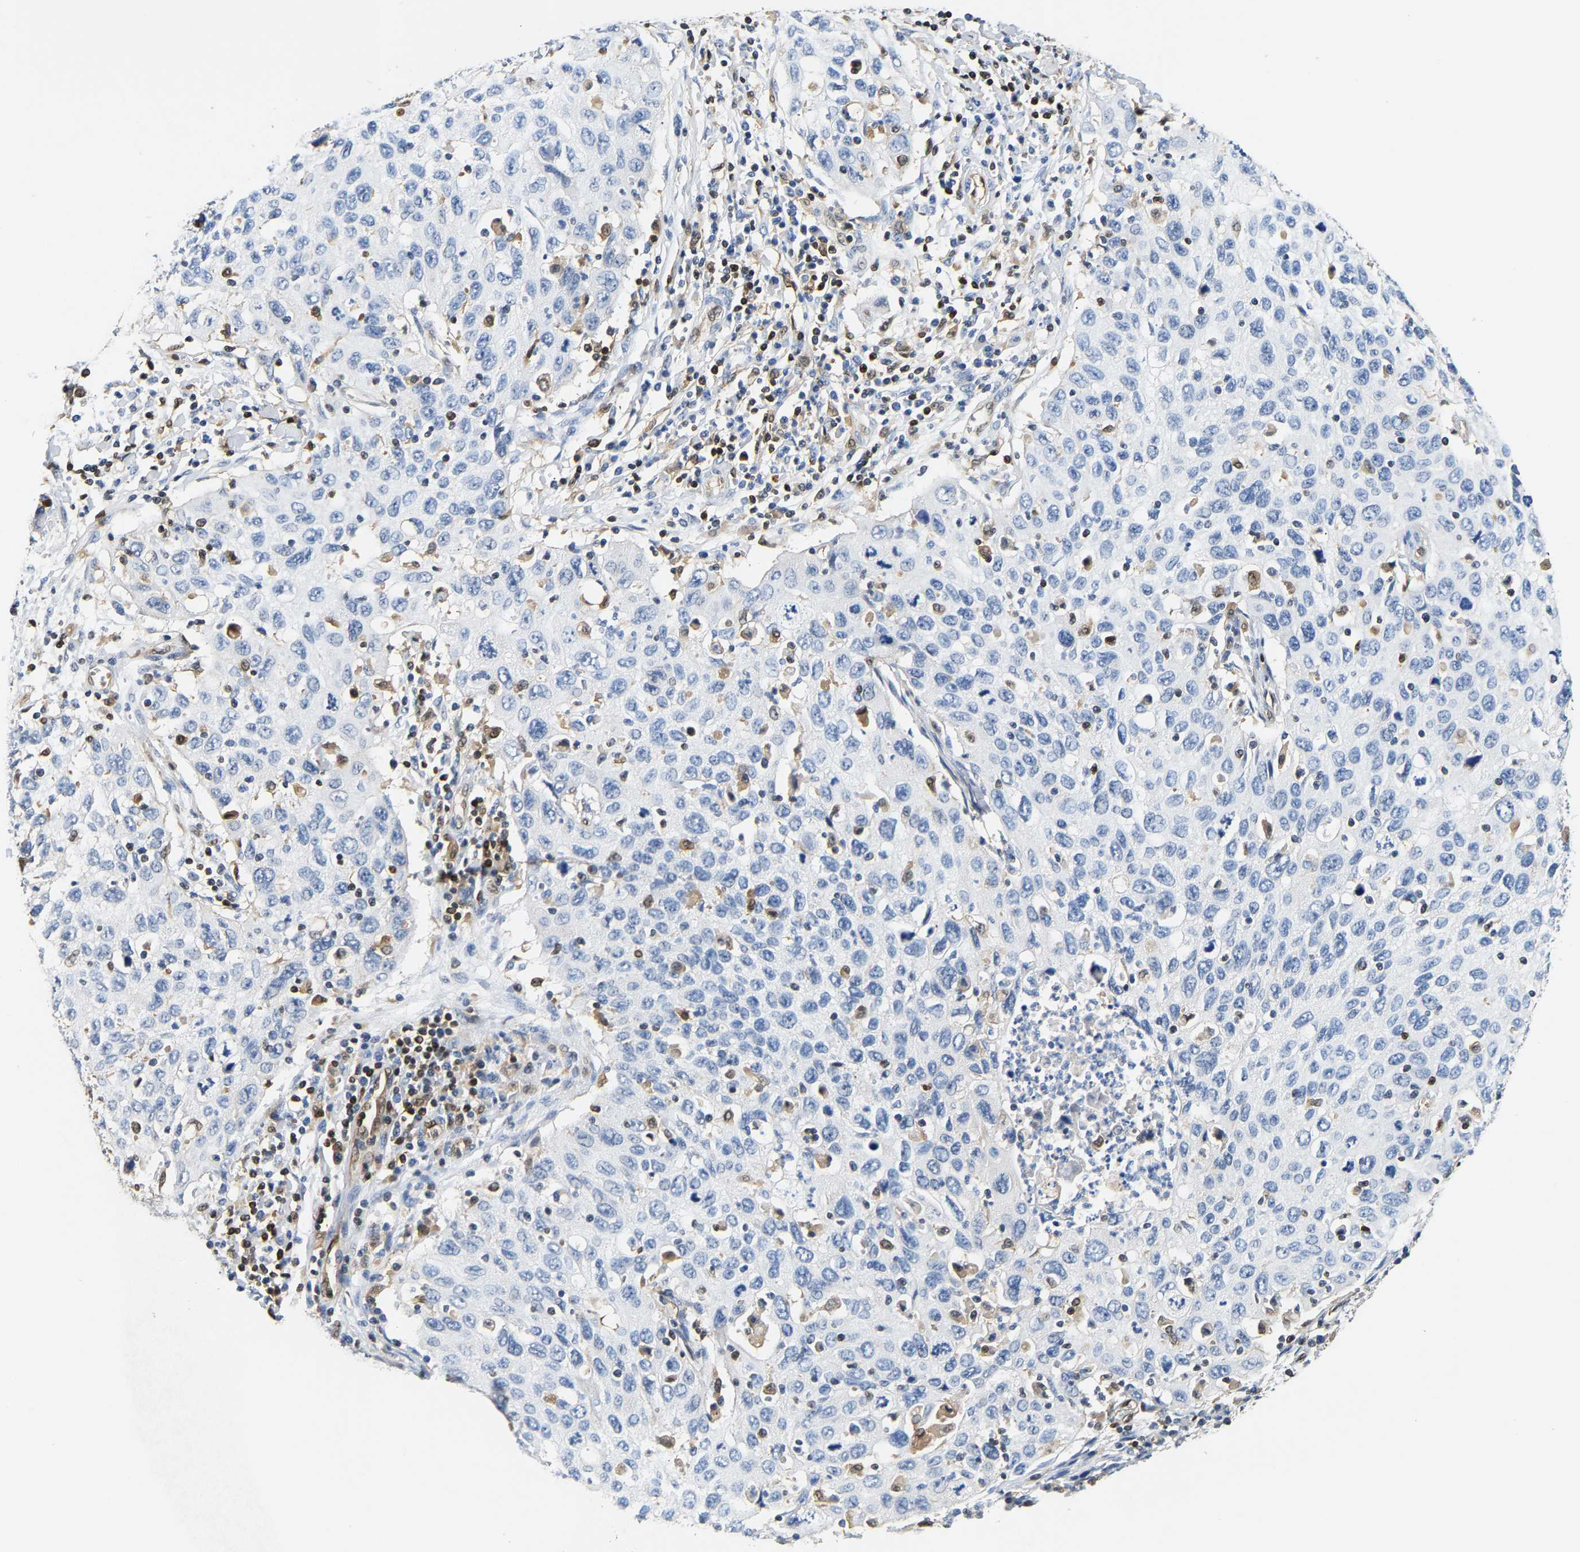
{"staining": {"intensity": "negative", "quantity": "none", "location": "none"}, "tissue": "cervical cancer", "cell_type": "Tumor cells", "image_type": "cancer", "snomed": [{"axis": "morphology", "description": "Squamous cell carcinoma, NOS"}, {"axis": "topography", "description": "Cervix"}], "caption": "Cervical squamous cell carcinoma was stained to show a protein in brown. There is no significant positivity in tumor cells.", "gene": "GIMAP7", "patient": {"sex": "female", "age": 53}}